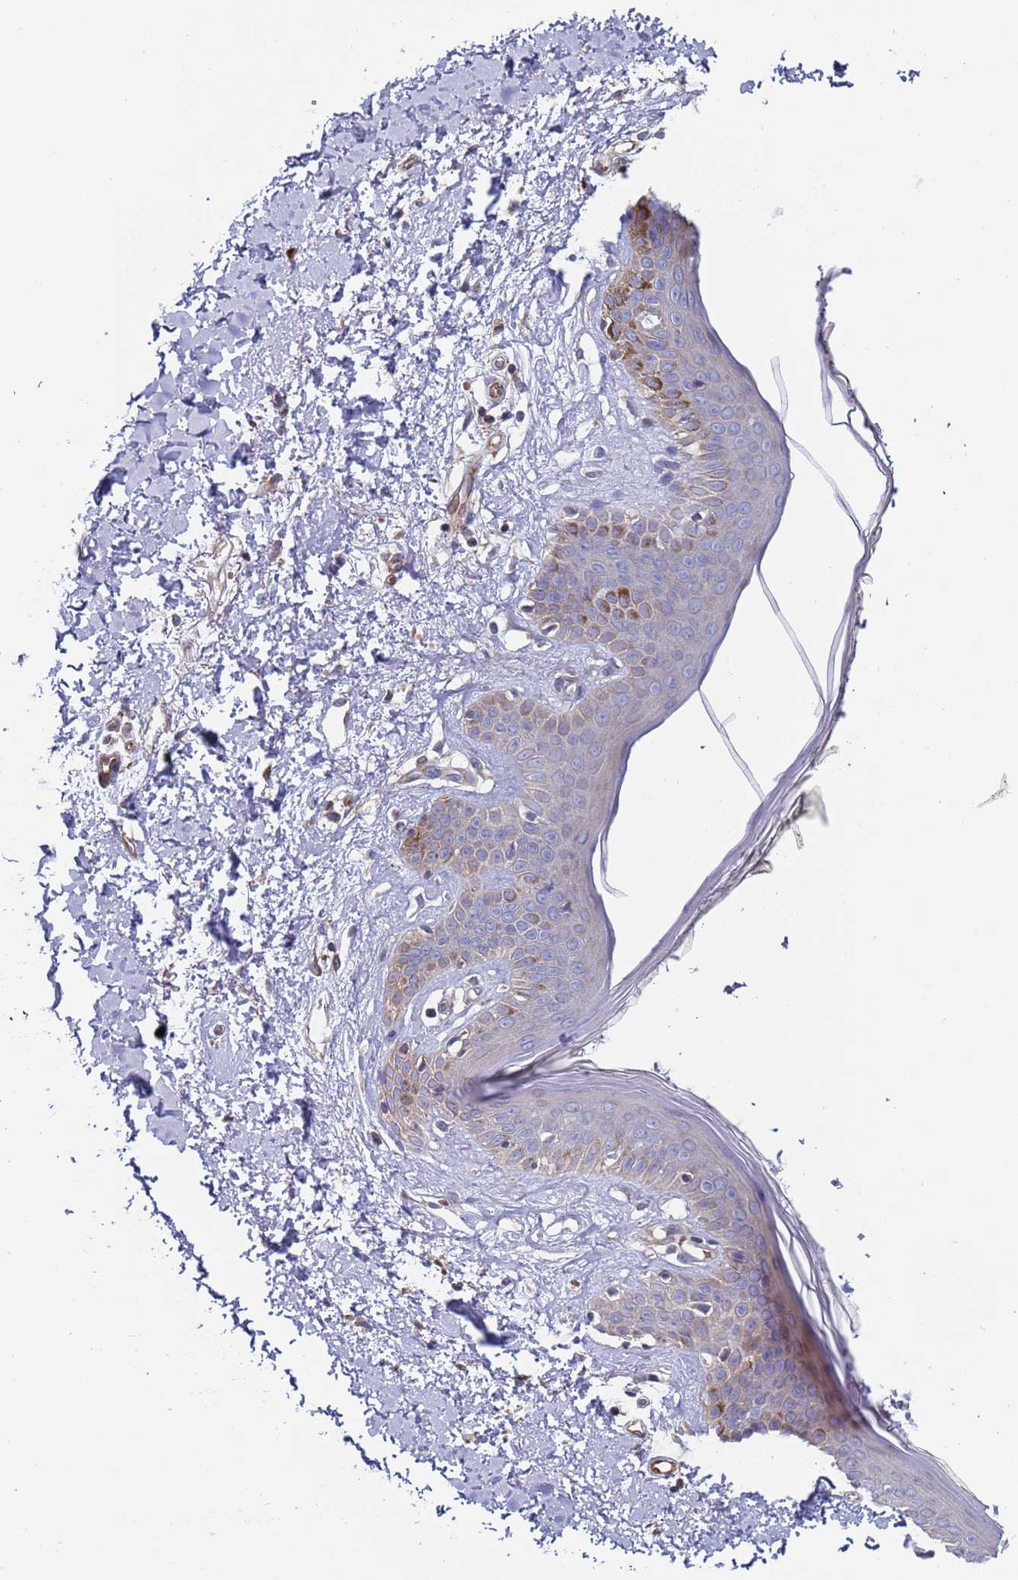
{"staining": {"intensity": "moderate", "quantity": "<25%", "location": "cytoplasmic/membranous"}, "tissue": "skin", "cell_type": "Fibroblasts", "image_type": "normal", "snomed": [{"axis": "morphology", "description": "Normal tissue, NOS"}, {"axis": "topography", "description": "Skin"}], "caption": "Human skin stained with a brown dye demonstrates moderate cytoplasmic/membranous positive staining in approximately <25% of fibroblasts.", "gene": "MALRD1", "patient": {"sex": "female", "age": 64}}